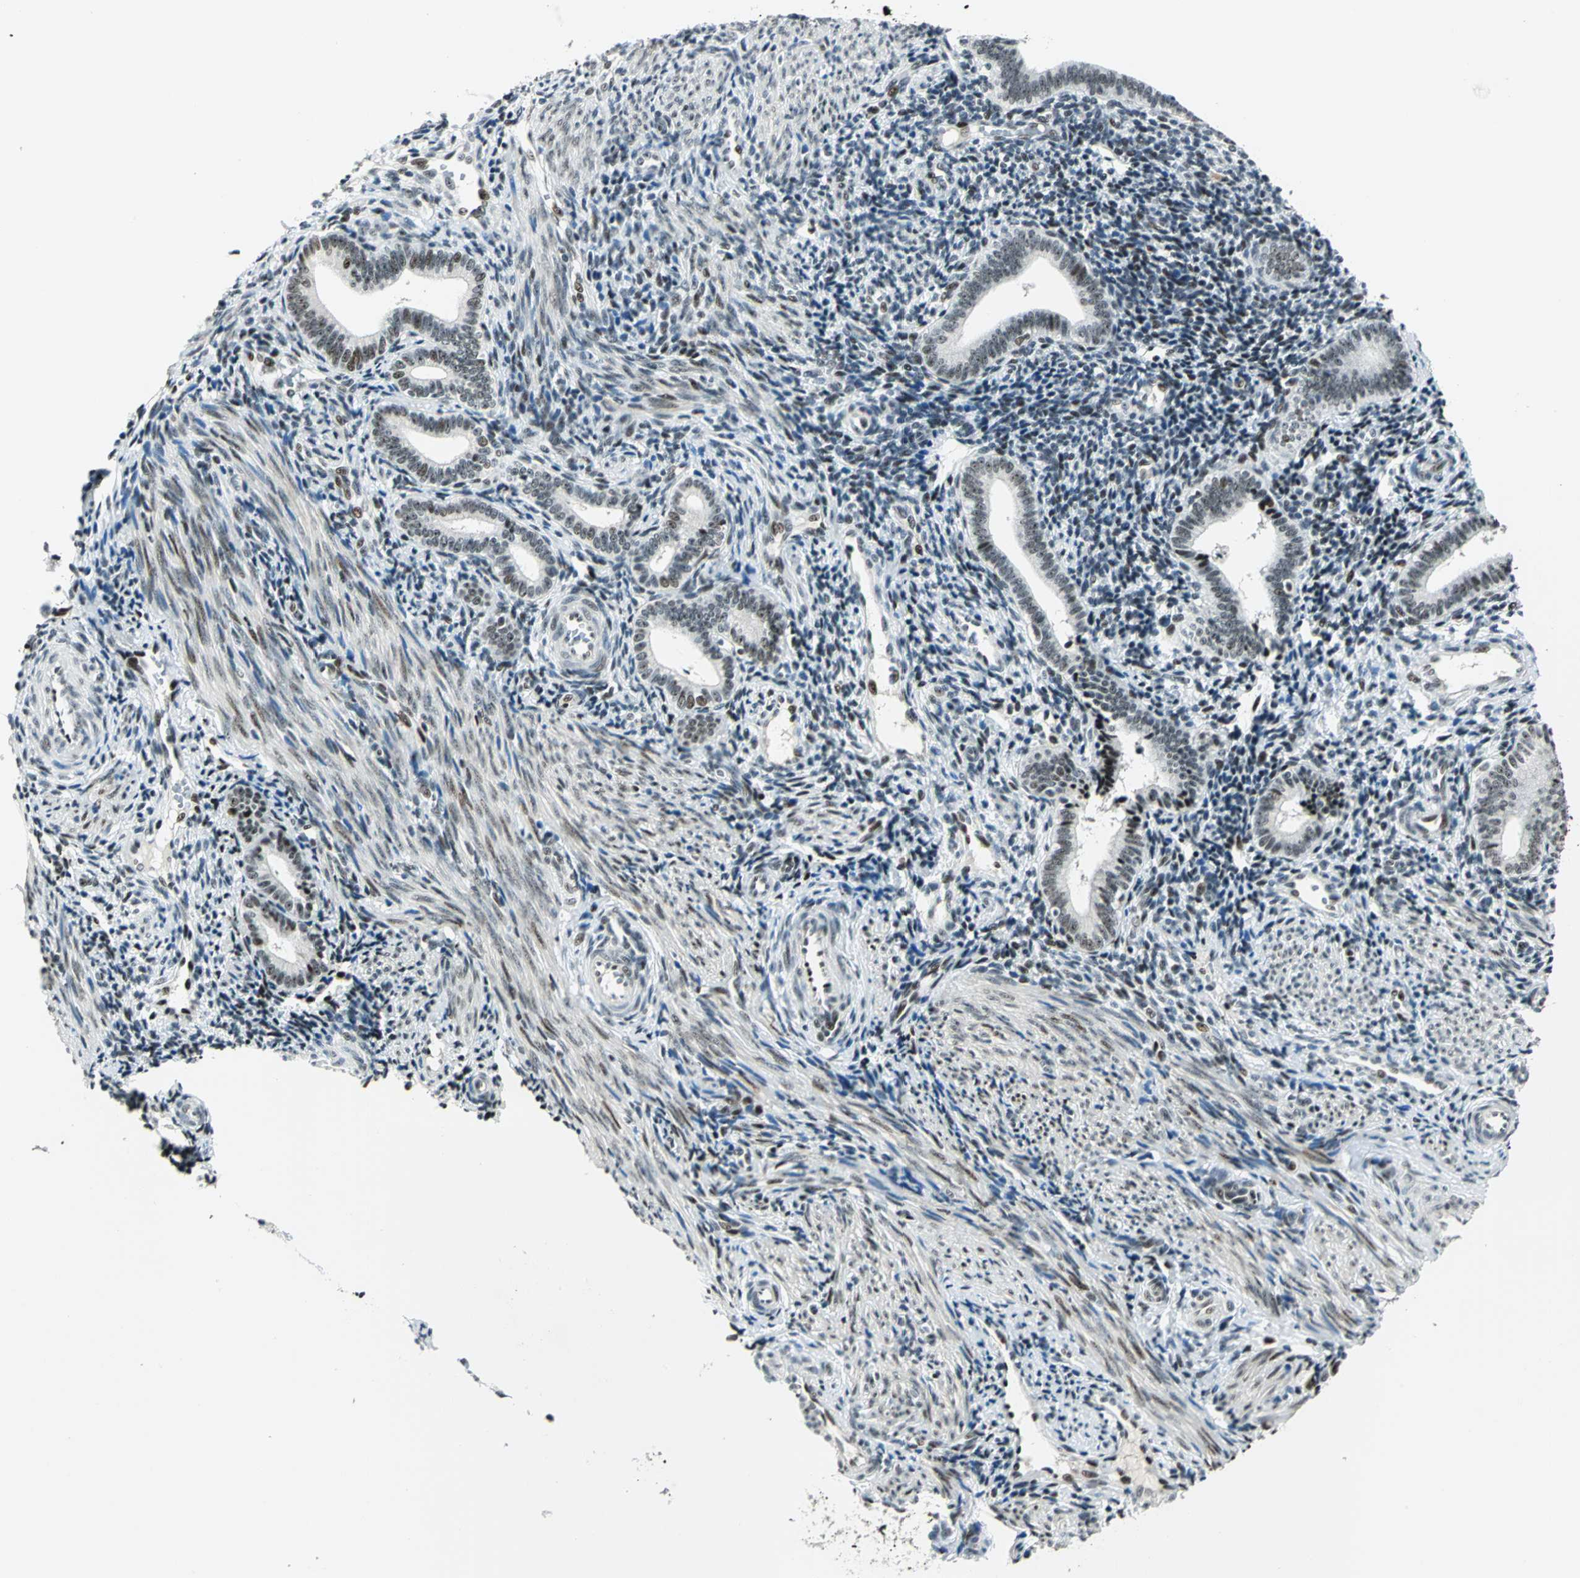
{"staining": {"intensity": "moderate", "quantity": "25%-75%", "location": "nuclear"}, "tissue": "endometrium", "cell_type": "Cells in endometrial stroma", "image_type": "normal", "snomed": [{"axis": "morphology", "description": "Normal tissue, NOS"}, {"axis": "topography", "description": "Uterus"}, {"axis": "topography", "description": "Endometrium"}], "caption": "Immunohistochemical staining of unremarkable endometrium exhibits 25%-75% levels of moderate nuclear protein staining in about 25%-75% of cells in endometrial stroma.", "gene": "KAT6B", "patient": {"sex": "female", "age": 33}}